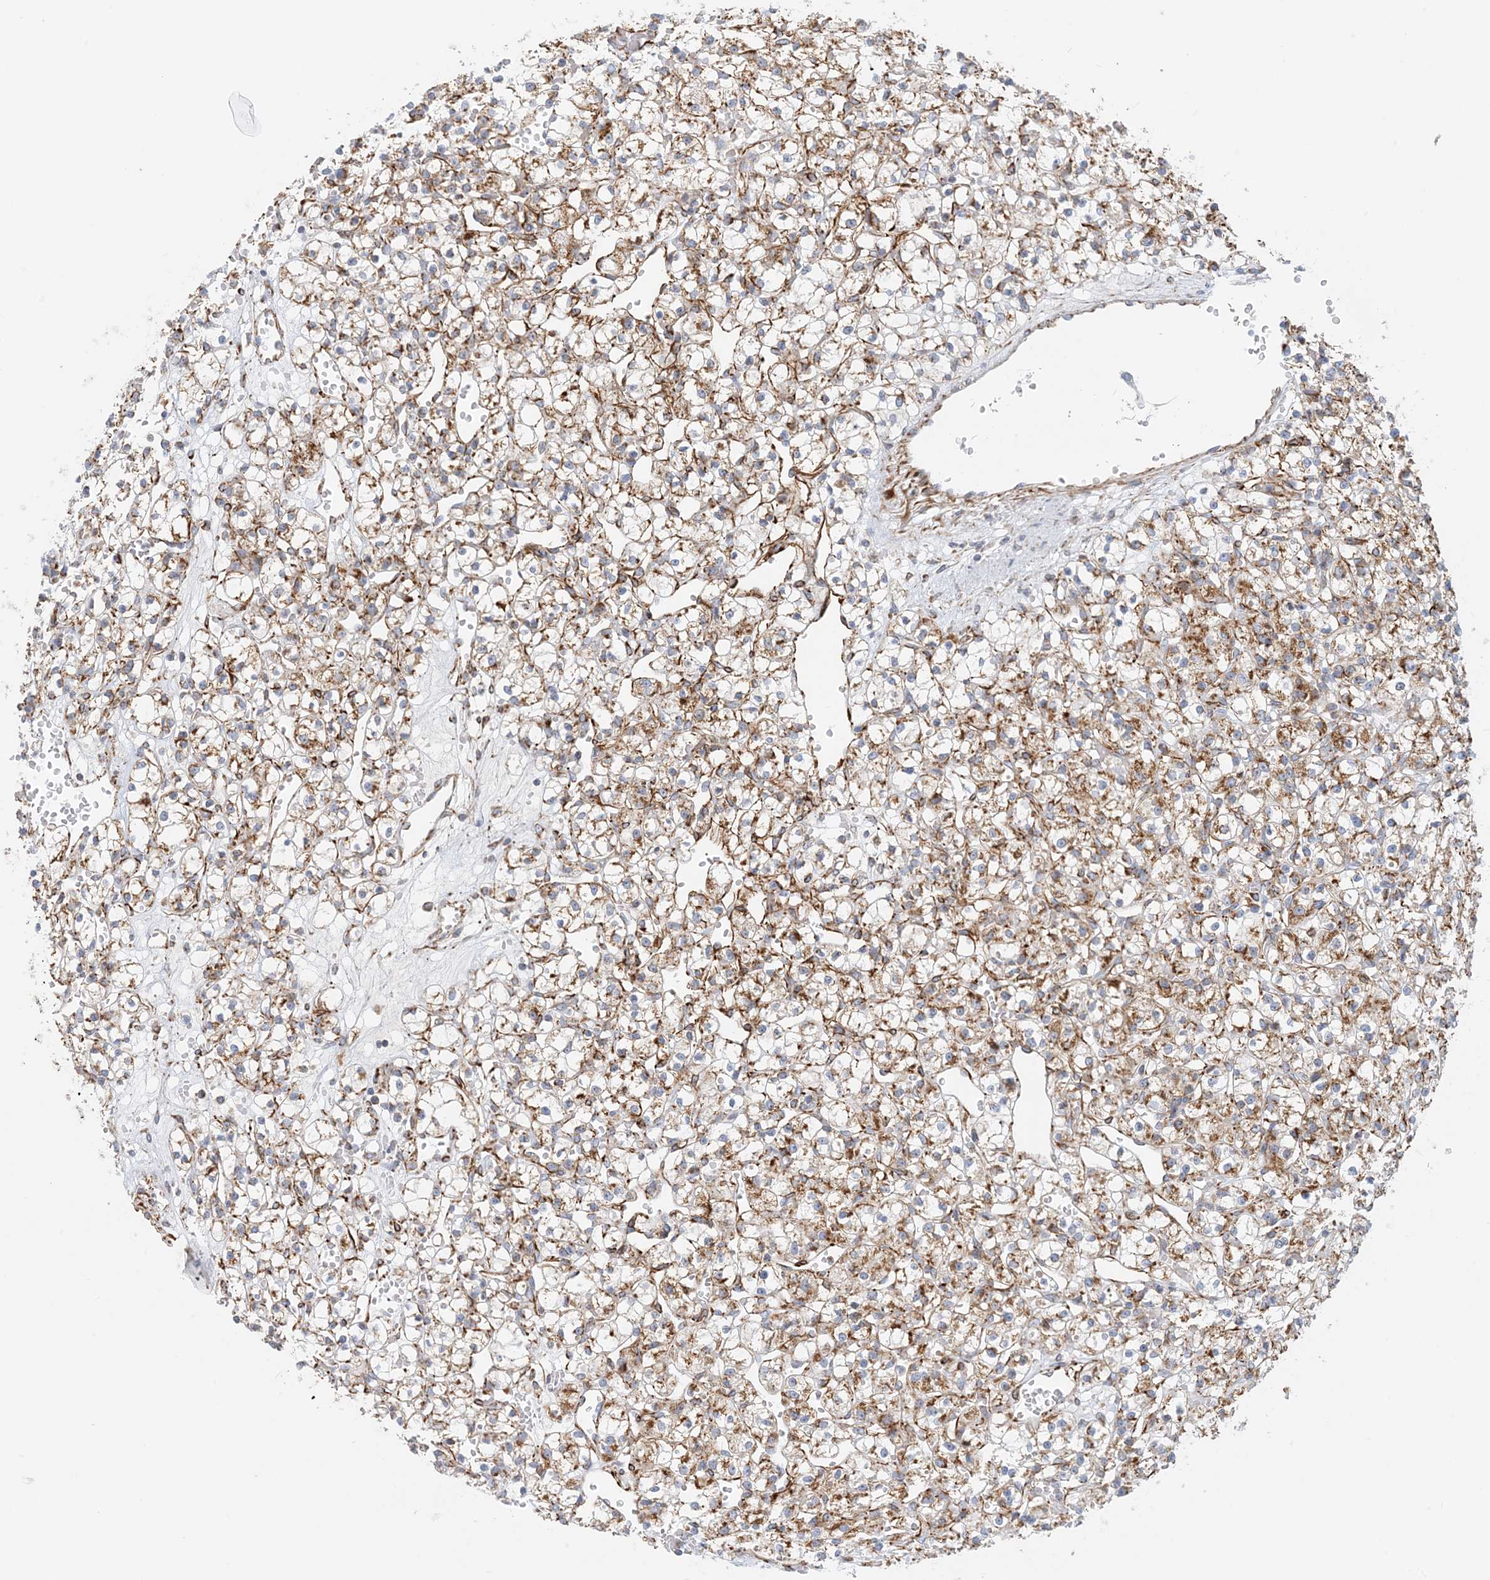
{"staining": {"intensity": "moderate", "quantity": ">75%", "location": "cytoplasmic/membranous"}, "tissue": "renal cancer", "cell_type": "Tumor cells", "image_type": "cancer", "snomed": [{"axis": "morphology", "description": "Adenocarcinoma, NOS"}, {"axis": "topography", "description": "Kidney"}], "caption": "A high-resolution micrograph shows immunohistochemistry (IHC) staining of renal cancer (adenocarcinoma), which exhibits moderate cytoplasmic/membranous staining in approximately >75% of tumor cells.", "gene": "COA3", "patient": {"sex": "female", "age": 59}}